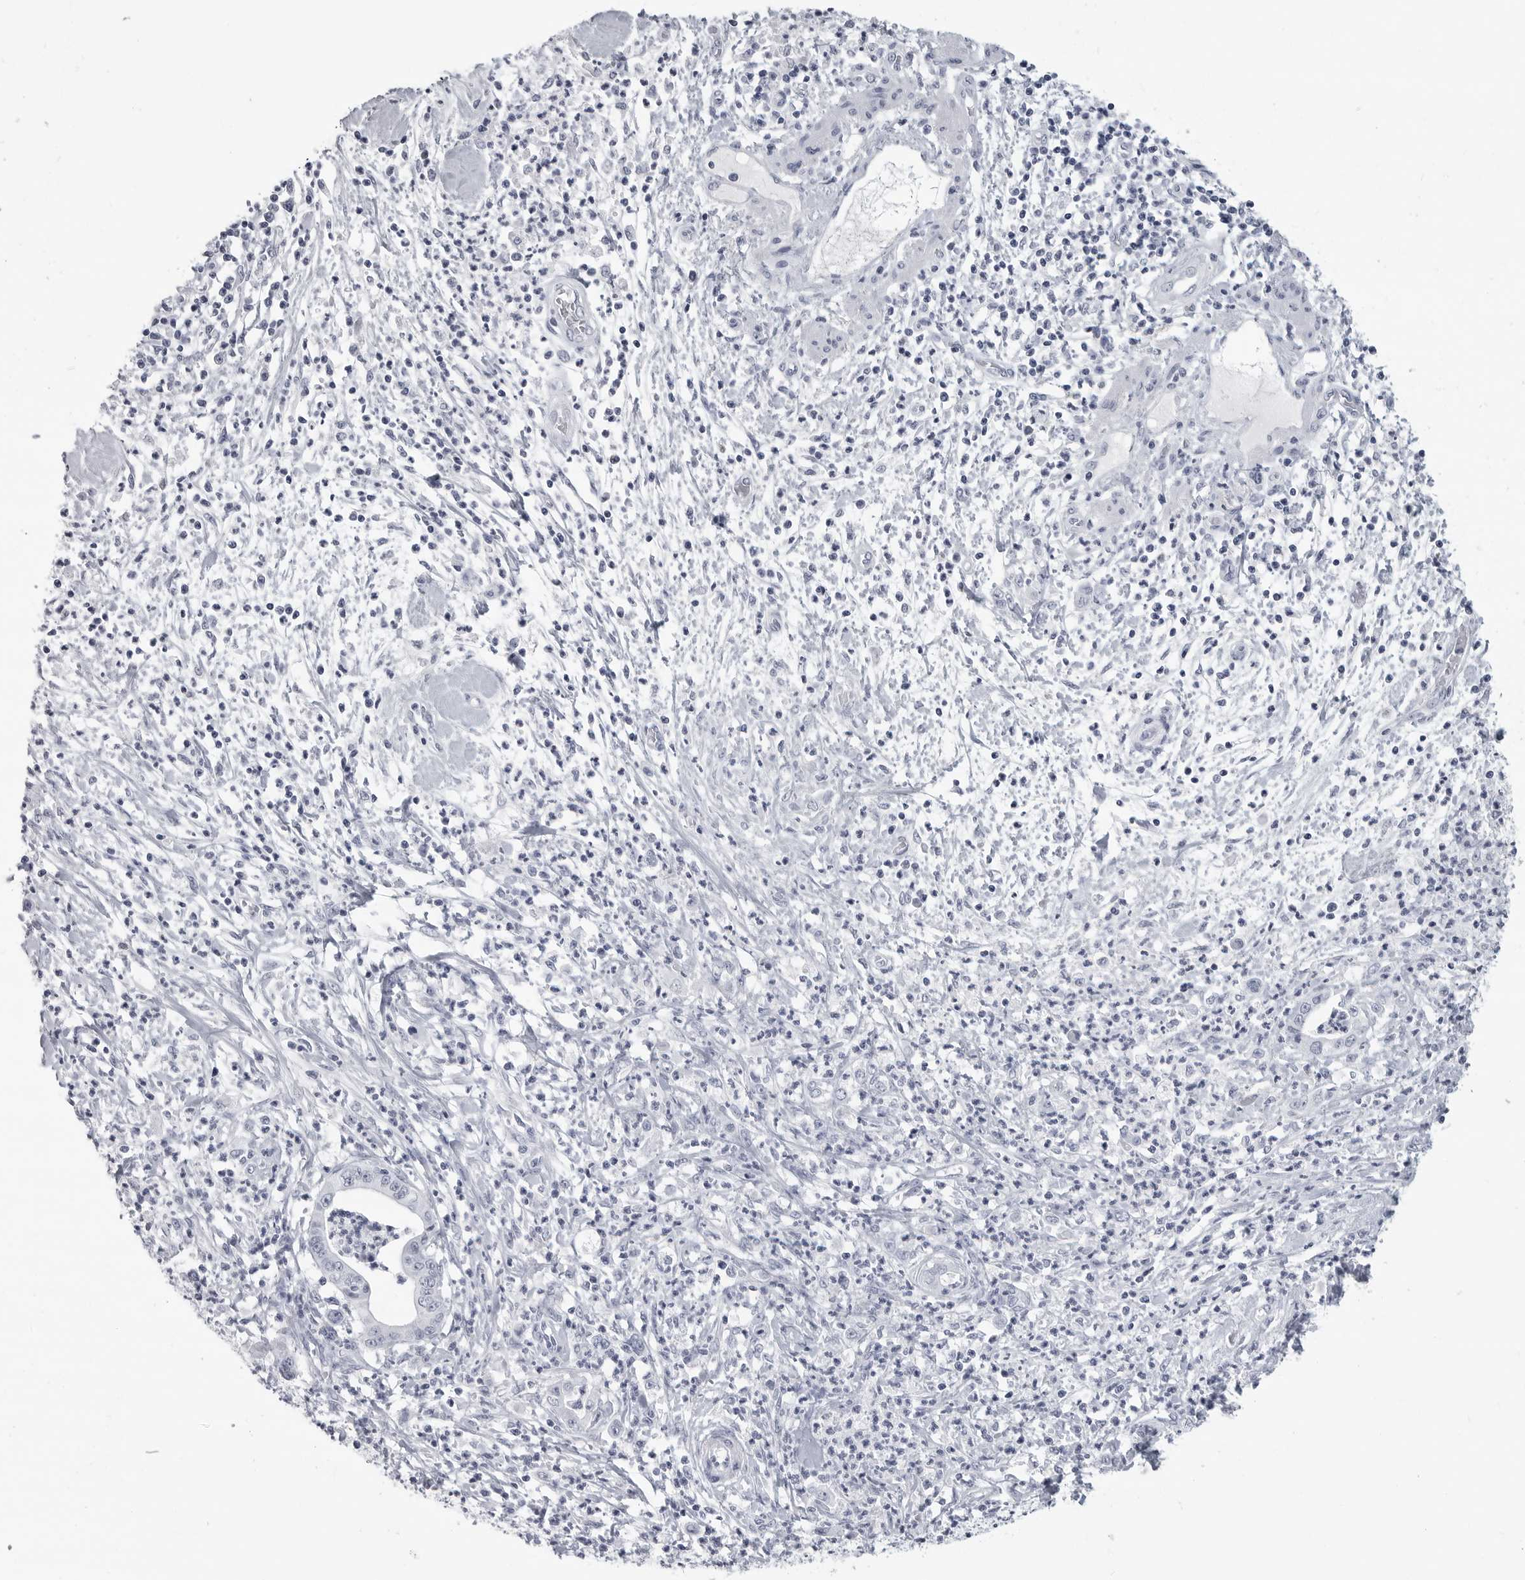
{"staining": {"intensity": "negative", "quantity": "none", "location": "none"}, "tissue": "pancreatic cancer", "cell_type": "Tumor cells", "image_type": "cancer", "snomed": [{"axis": "morphology", "description": "Adenocarcinoma, NOS"}, {"axis": "topography", "description": "Pancreas"}], "caption": "Photomicrograph shows no protein expression in tumor cells of pancreatic adenocarcinoma tissue.", "gene": "LY6D", "patient": {"sex": "male", "age": 69}}